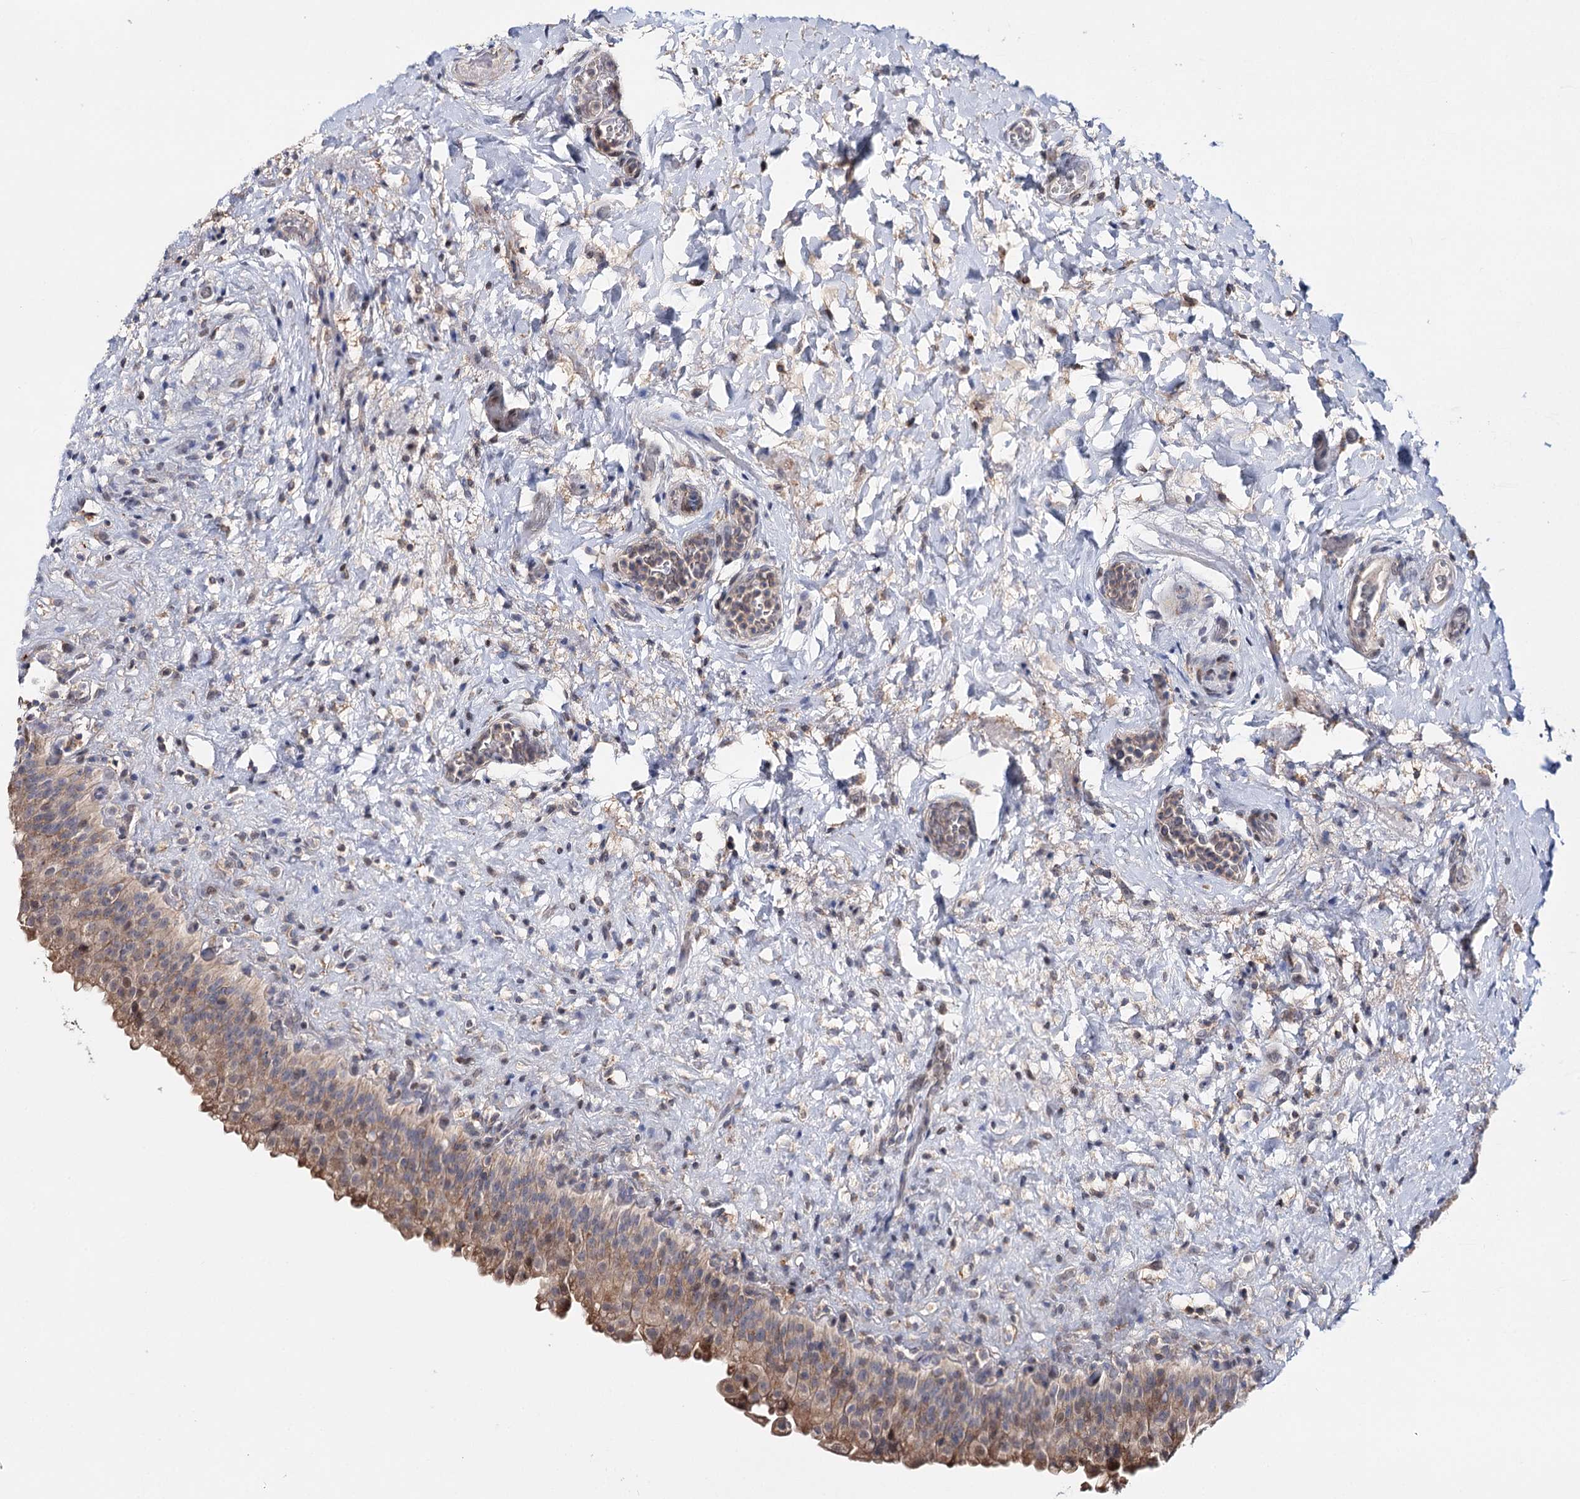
{"staining": {"intensity": "moderate", "quantity": ">75%", "location": "cytoplasmic/membranous"}, "tissue": "urinary bladder", "cell_type": "Urothelial cells", "image_type": "normal", "snomed": [{"axis": "morphology", "description": "Normal tissue, NOS"}, {"axis": "topography", "description": "Urinary bladder"}], "caption": "Urinary bladder was stained to show a protein in brown. There is medium levels of moderate cytoplasmic/membranous staining in approximately >75% of urothelial cells. (brown staining indicates protein expression, while blue staining denotes nuclei).", "gene": "CFAP46", "patient": {"sex": "female", "age": 27}}